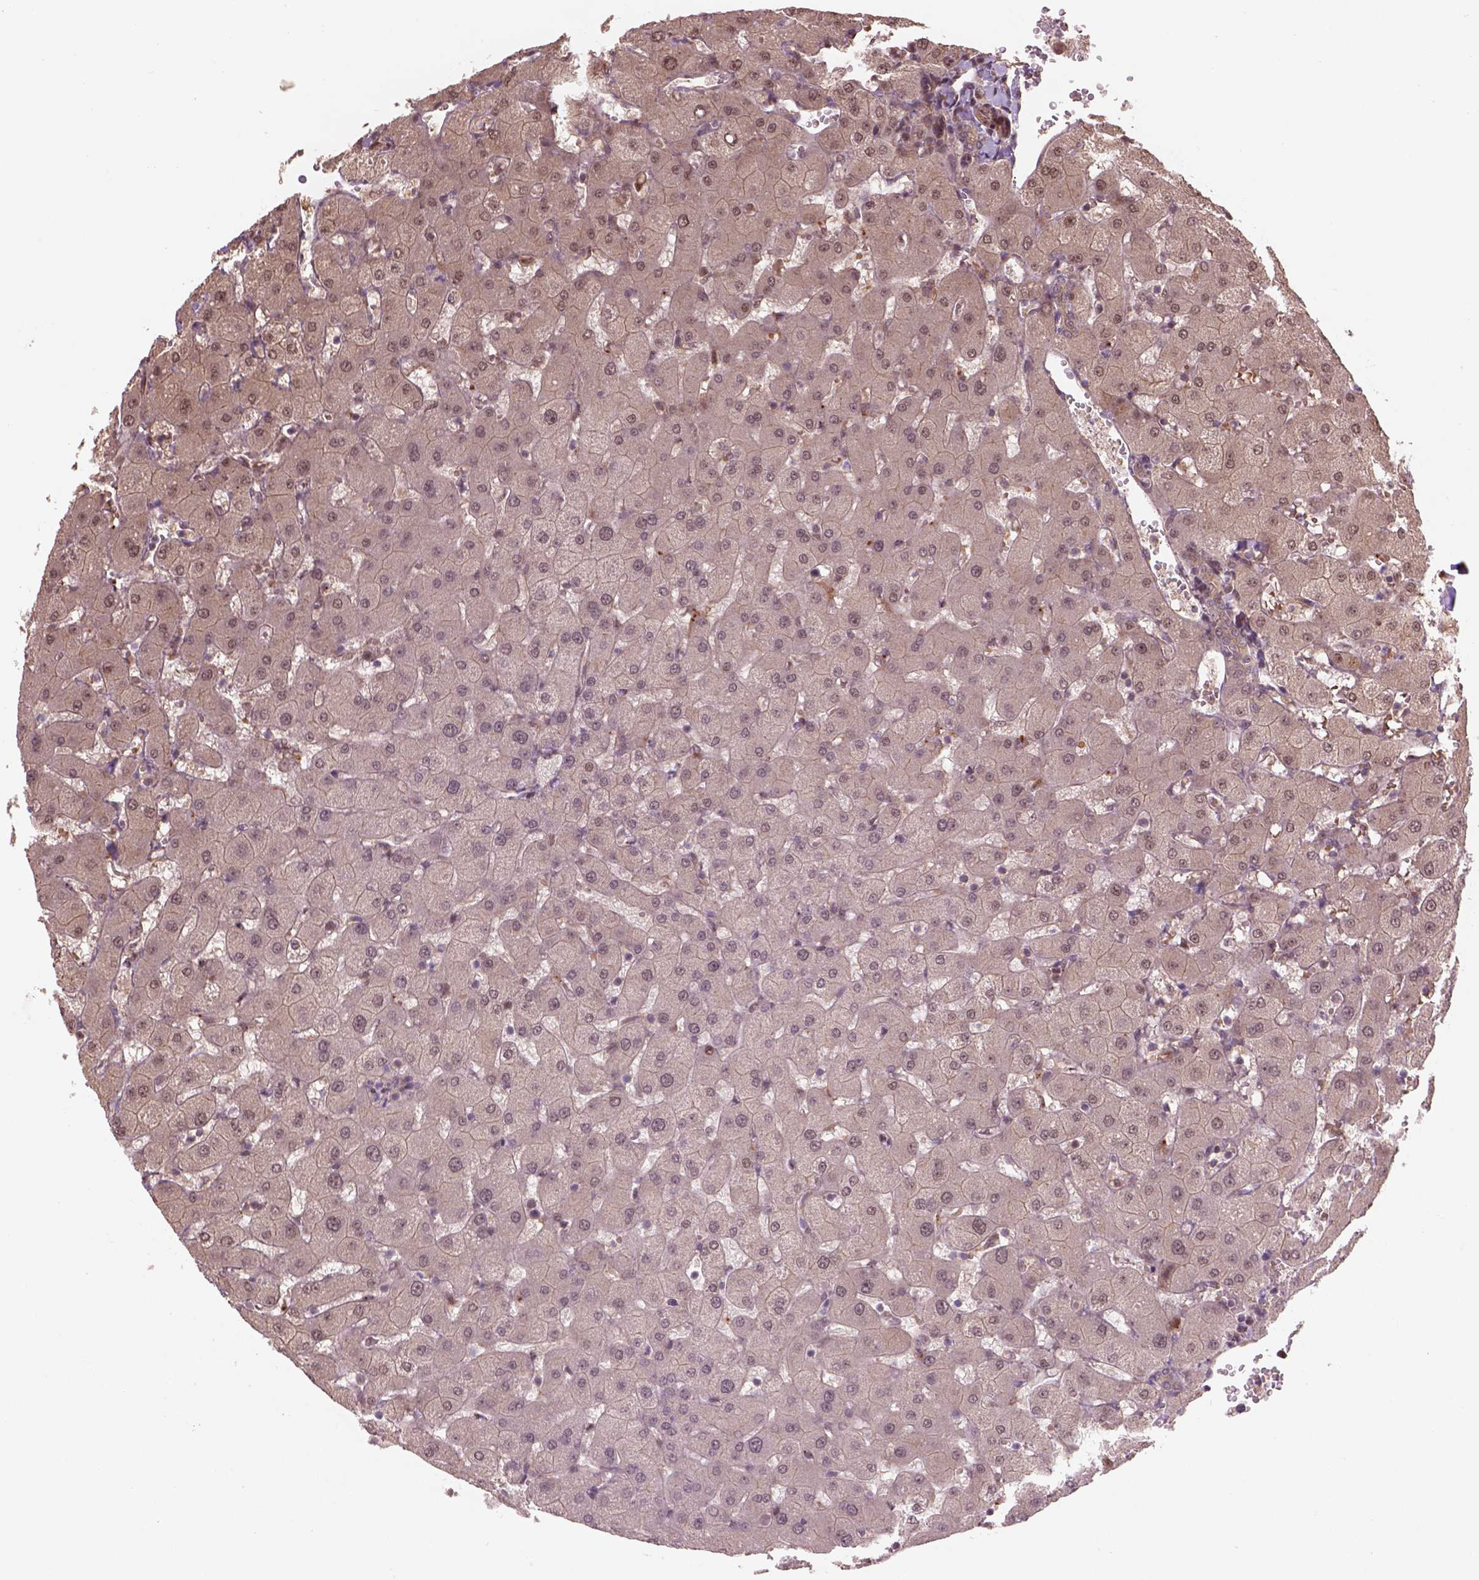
{"staining": {"intensity": "moderate", "quantity": ">75%", "location": "cytoplasmic/membranous,nuclear"}, "tissue": "liver", "cell_type": "Cholangiocytes", "image_type": "normal", "snomed": [{"axis": "morphology", "description": "Normal tissue, NOS"}, {"axis": "topography", "description": "Liver"}], "caption": "A micrograph of liver stained for a protein displays moderate cytoplasmic/membranous,nuclear brown staining in cholangiocytes. Nuclei are stained in blue.", "gene": "PSMD11", "patient": {"sex": "female", "age": 63}}